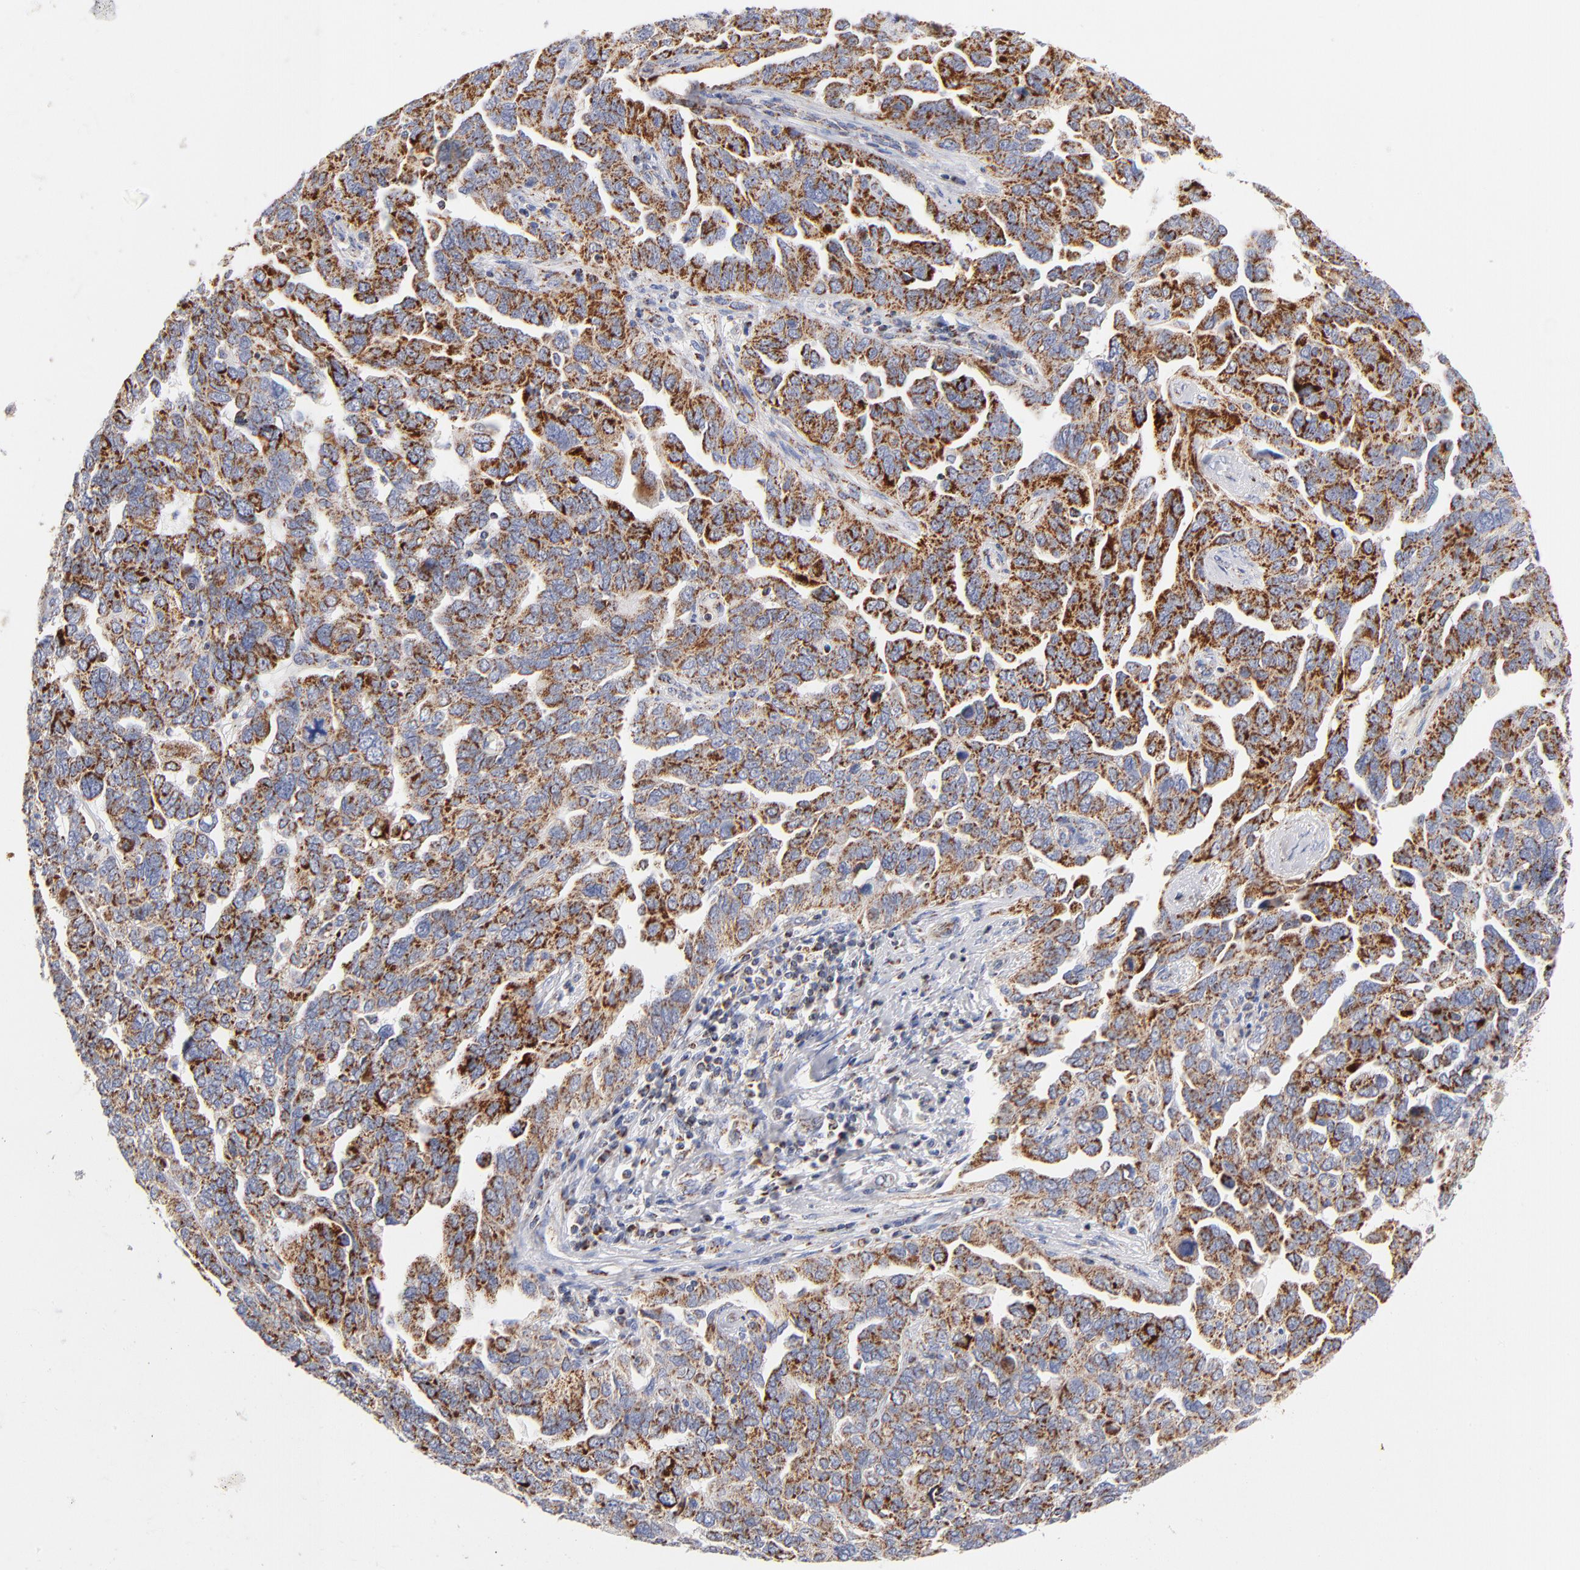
{"staining": {"intensity": "moderate", "quantity": ">75%", "location": "cytoplasmic/membranous"}, "tissue": "ovarian cancer", "cell_type": "Tumor cells", "image_type": "cancer", "snomed": [{"axis": "morphology", "description": "Cystadenocarcinoma, serous, NOS"}, {"axis": "topography", "description": "Ovary"}], "caption": "Immunohistochemistry staining of ovarian serous cystadenocarcinoma, which displays medium levels of moderate cytoplasmic/membranous expression in approximately >75% of tumor cells indicating moderate cytoplasmic/membranous protein expression. The staining was performed using DAB (brown) for protein detection and nuclei were counterstained in hematoxylin (blue).", "gene": "DLAT", "patient": {"sex": "female", "age": 64}}